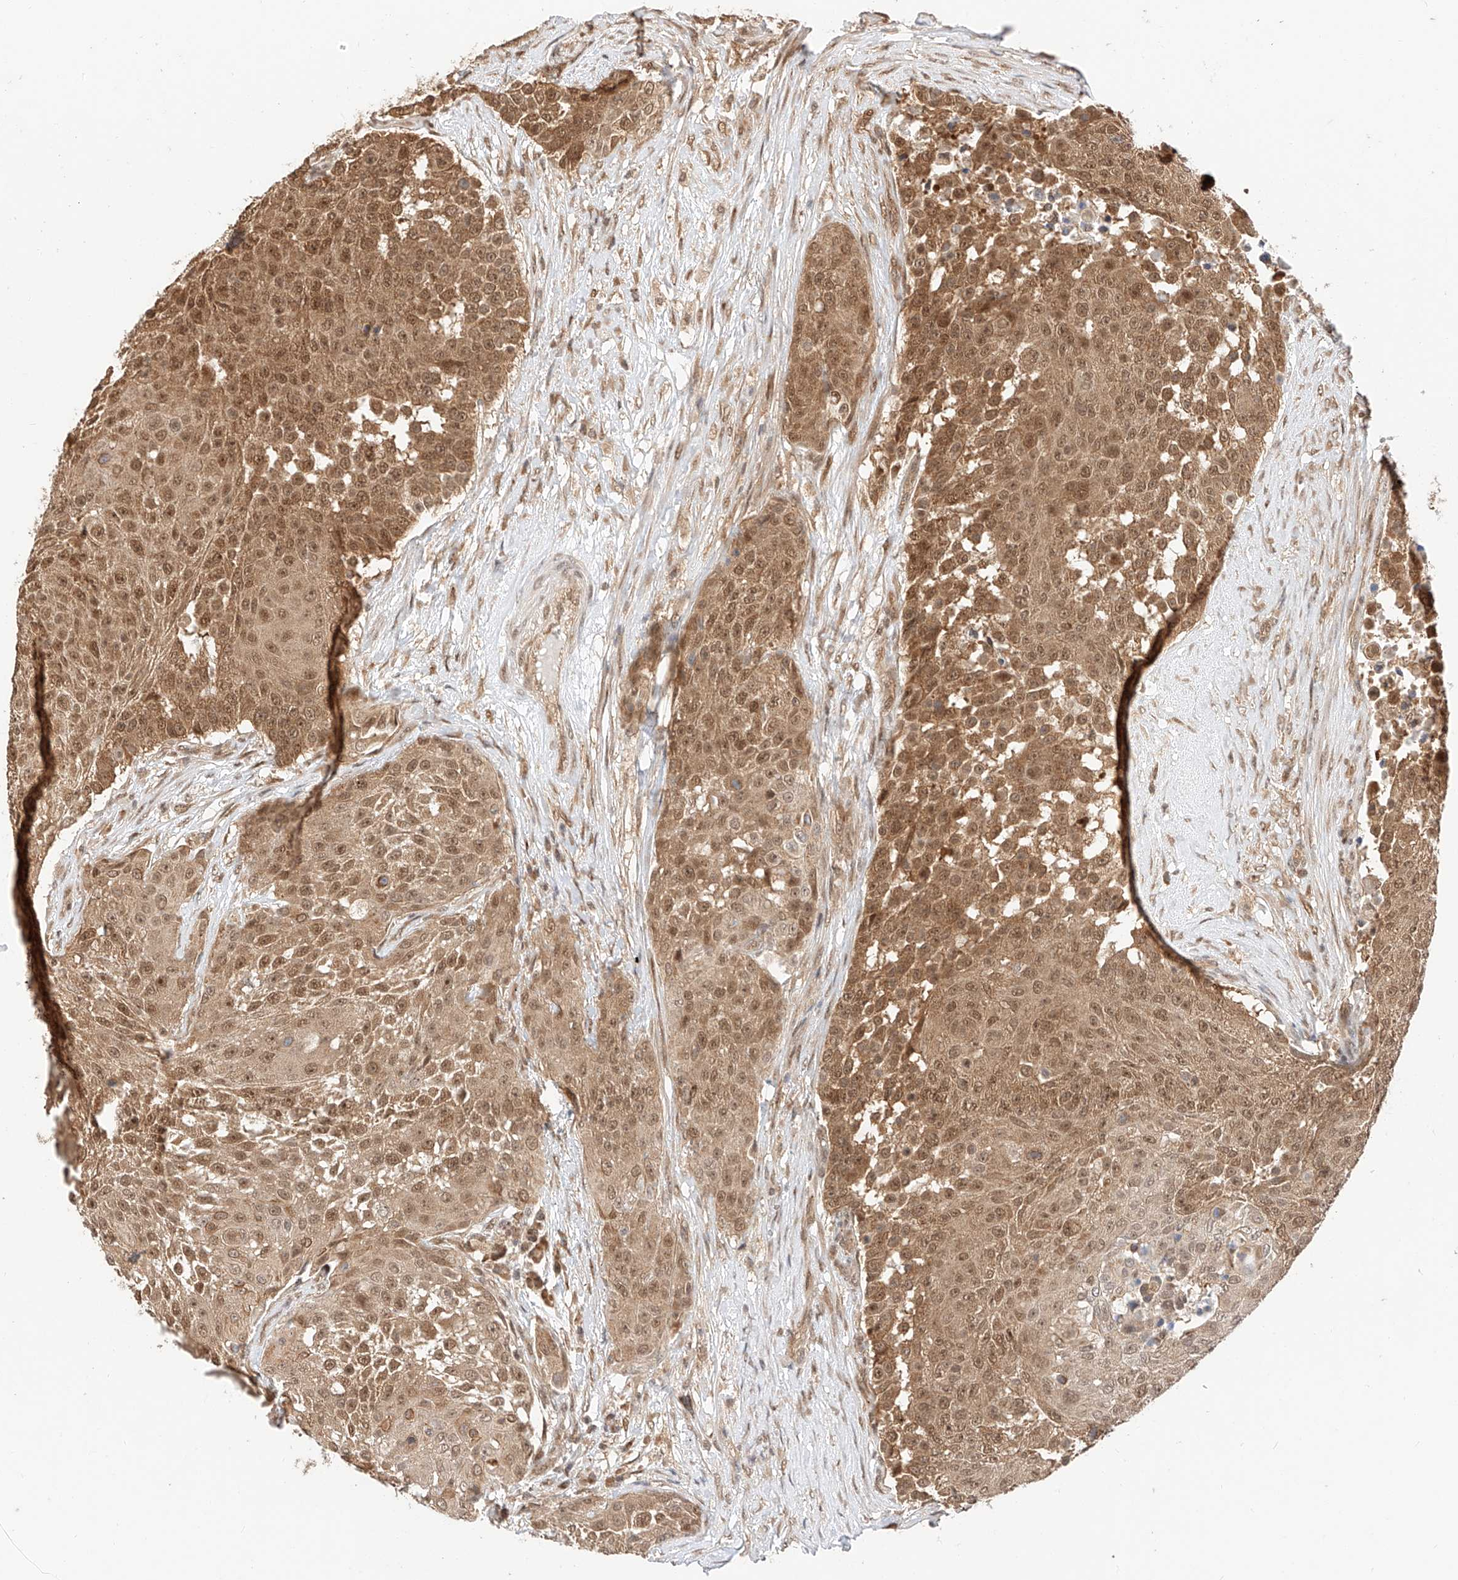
{"staining": {"intensity": "moderate", "quantity": ">75%", "location": "cytoplasmic/membranous,nuclear"}, "tissue": "urothelial cancer", "cell_type": "Tumor cells", "image_type": "cancer", "snomed": [{"axis": "morphology", "description": "Urothelial carcinoma, High grade"}, {"axis": "topography", "description": "Urinary bladder"}], "caption": "DAB (3,3'-diaminobenzidine) immunohistochemical staining of human urothelial carcinoma (high-grade) demonstrates moderate cytoplasmic/membranous and nuclear protein staining in approximately >75% of tumor cells.", "gene": "EIF4H", "patient": {"sex": "female", "age": 63}}